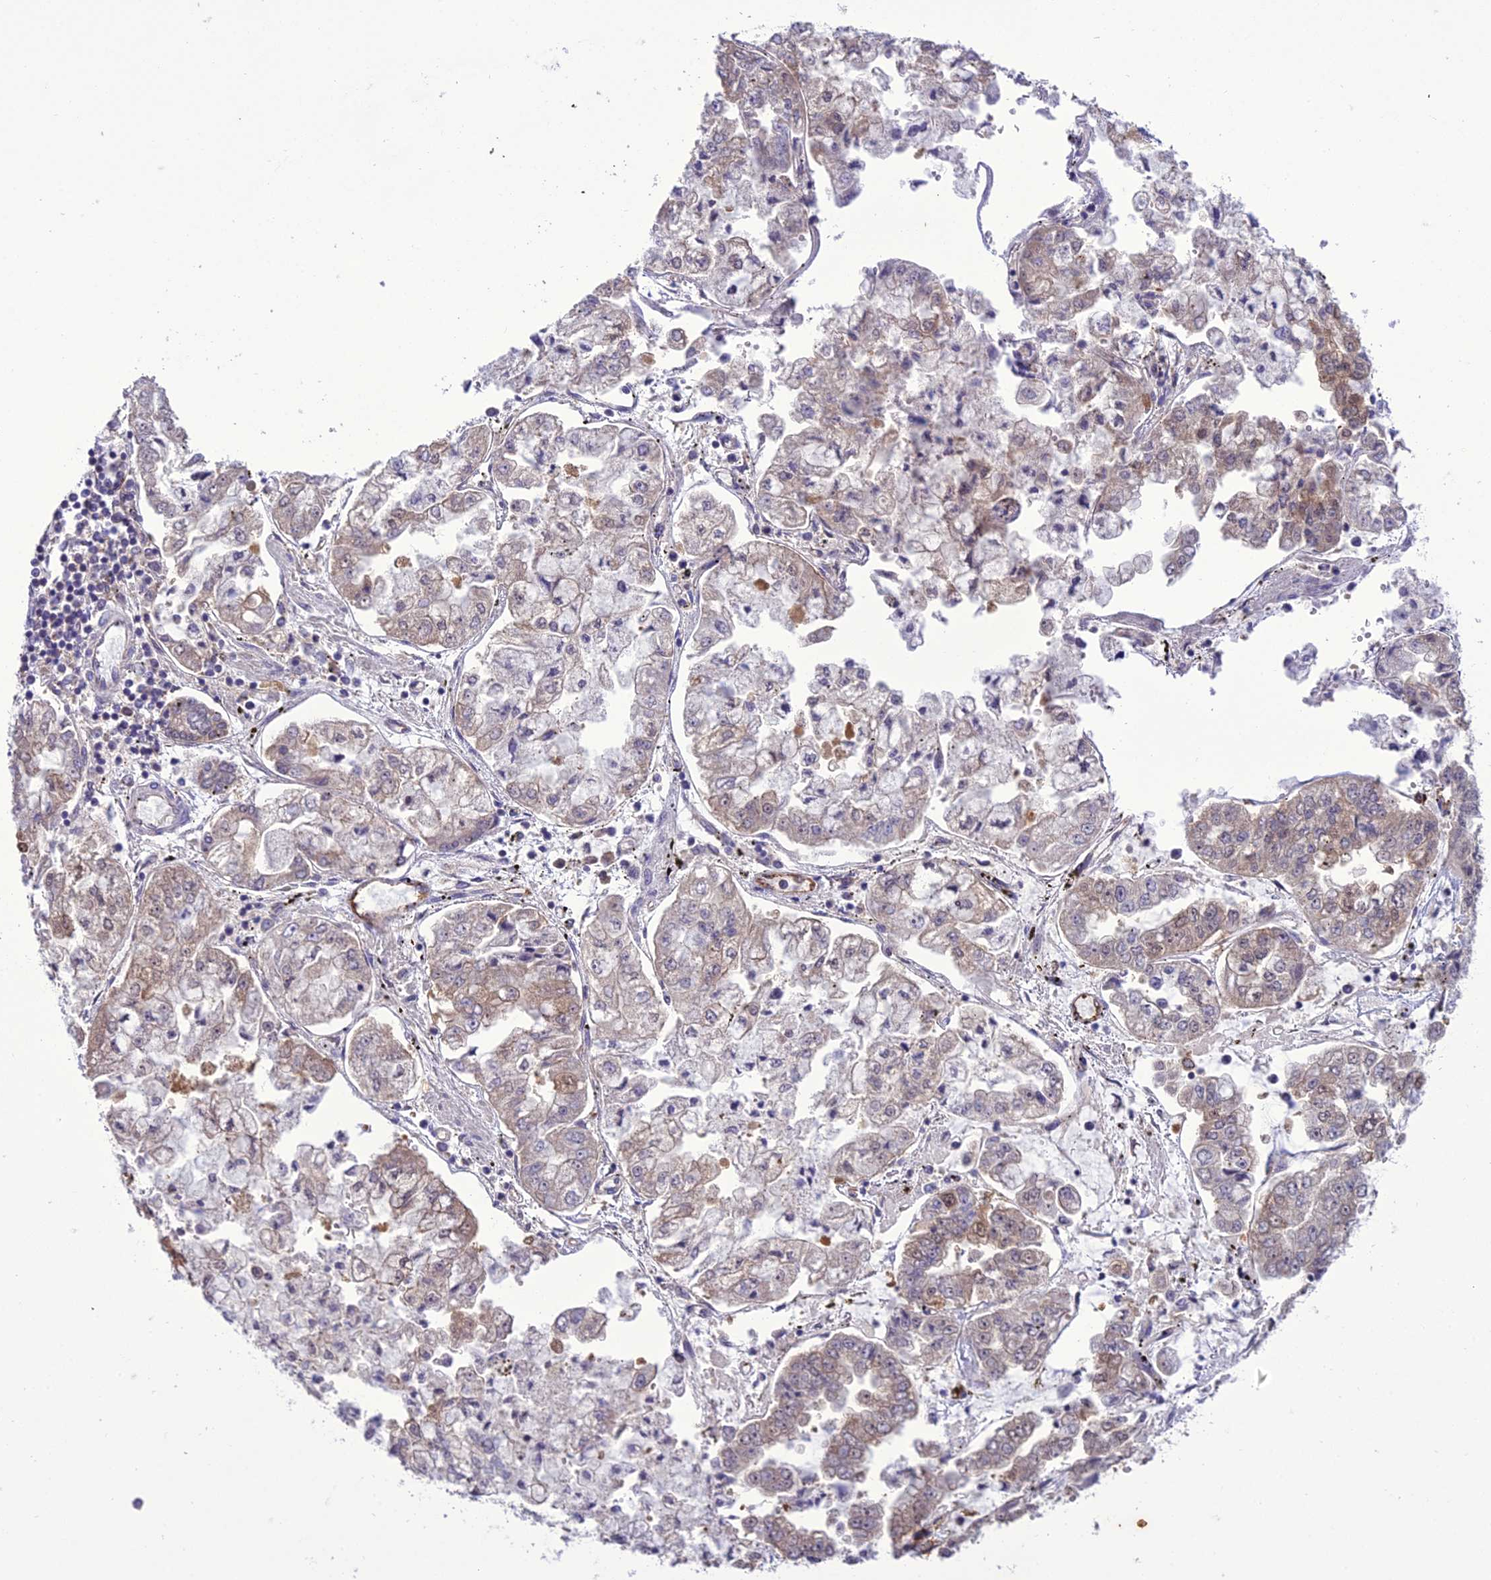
{"staining": {"intensity": "moderate", "quantity": "<25%", "location": "cytoplasmic/membranous"}, "tissue": "stomach cancer", "cell_type": "Tumor cells", "image_type": "cancer", "snomed": [{"axis": "morphology", "description": "Adenocarcinoma, NOS"}, {"axis": "topography", "description": "Stomach"}], "caption": "This is a histology image of immunohistochemistry staining of adenocarcinoma (stomach), which shows moderate staining in the cytoplasmic/membranous of tumor cells.", "gene": "BORCS6", "patient": {"sex": "male", "age": 76}}